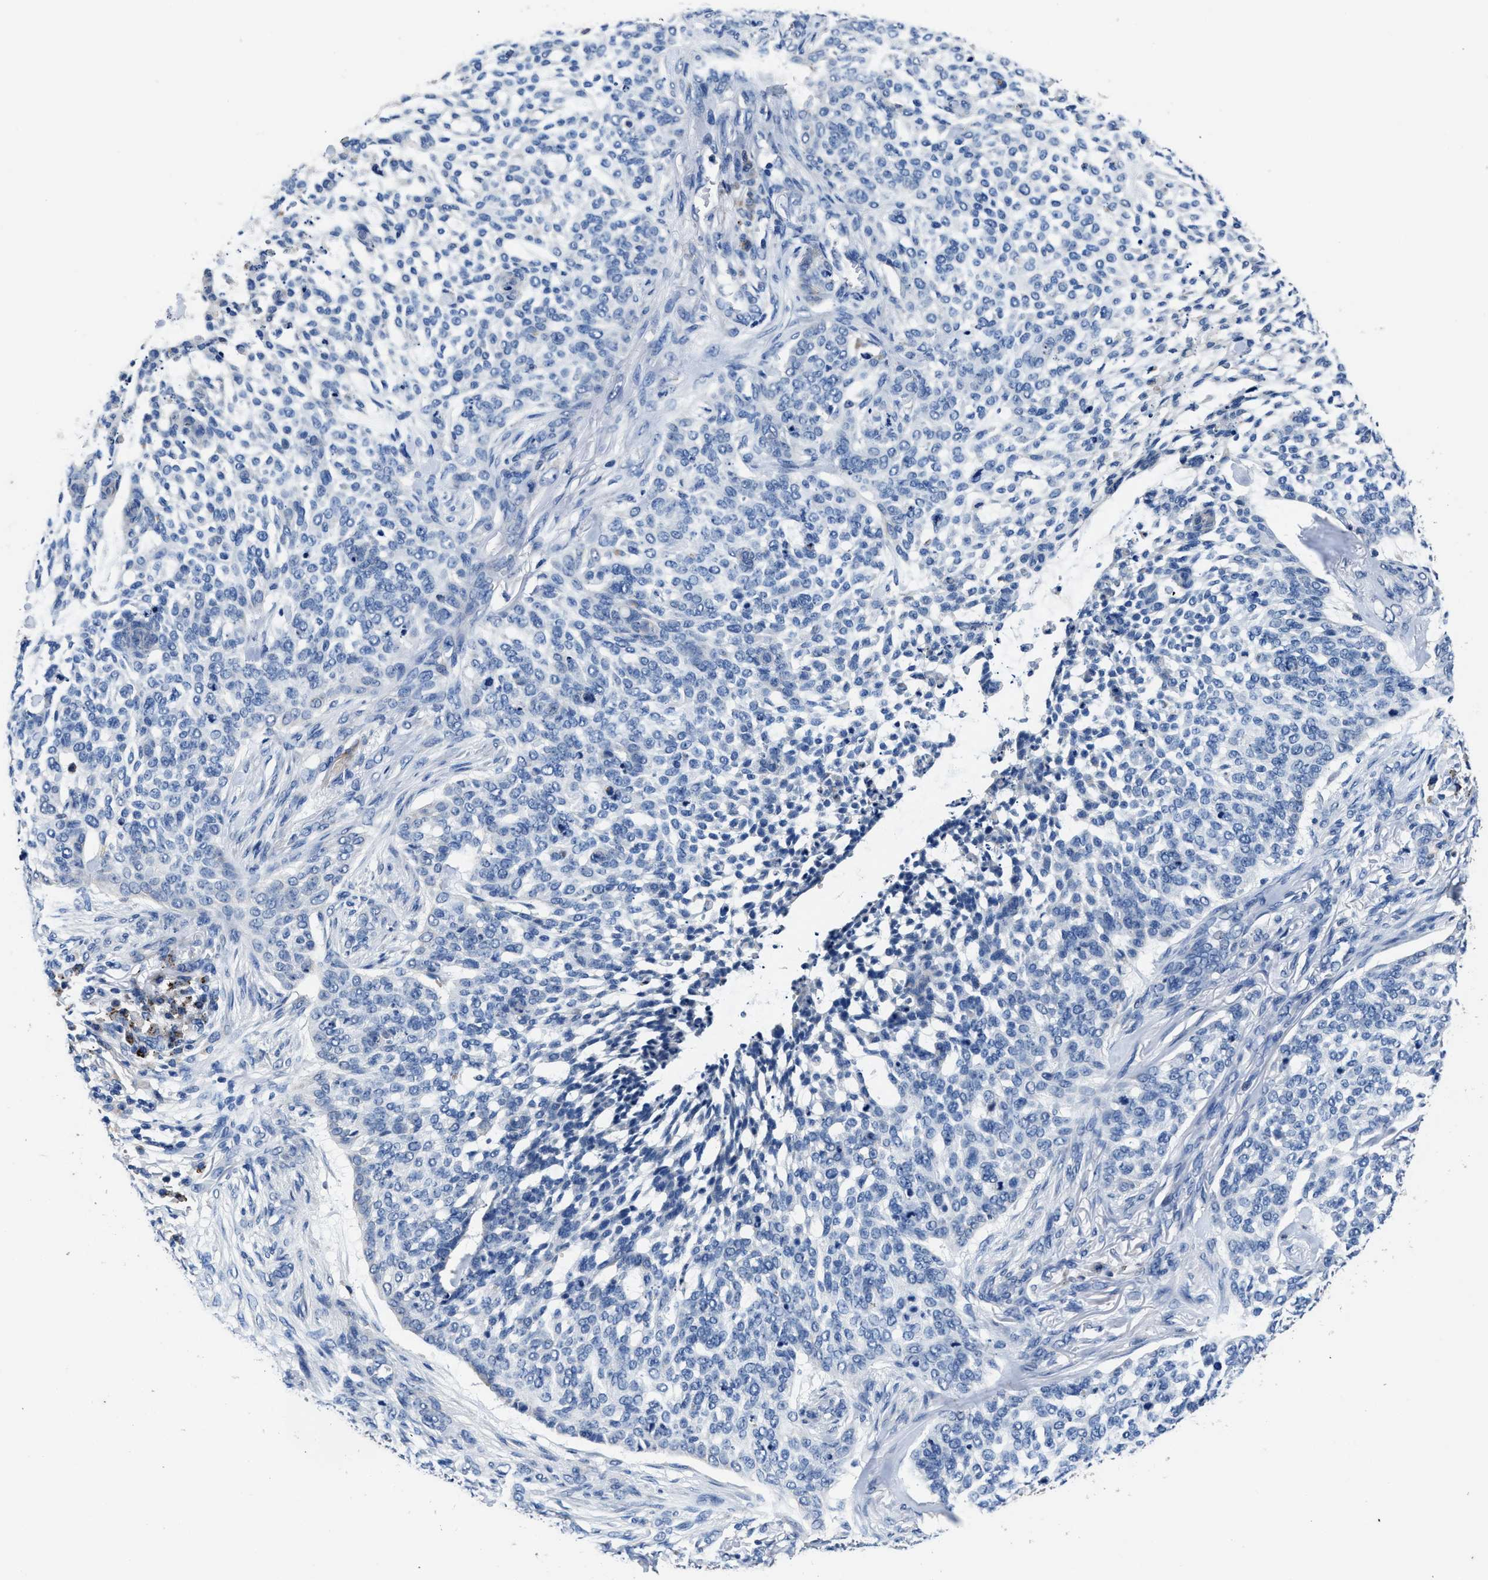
{"staining": {"intensity": "negative", "quantity": "none", "location": "none"}, "tissue": "skin cancer", "cell_type": "Tumor cells", "image_type": "cancer", "snomed": [{"axis": "morphology", "description": "Basal cell carcinoma"}, {"axis": "topography", "description": "Skin"}], "caption": "This is an immunohistochemistry histopathology image of human skin cancer. There is no expression in tumor cells.", "gene": "UBR4", "patient": {"sex": "female", "age": 64}}